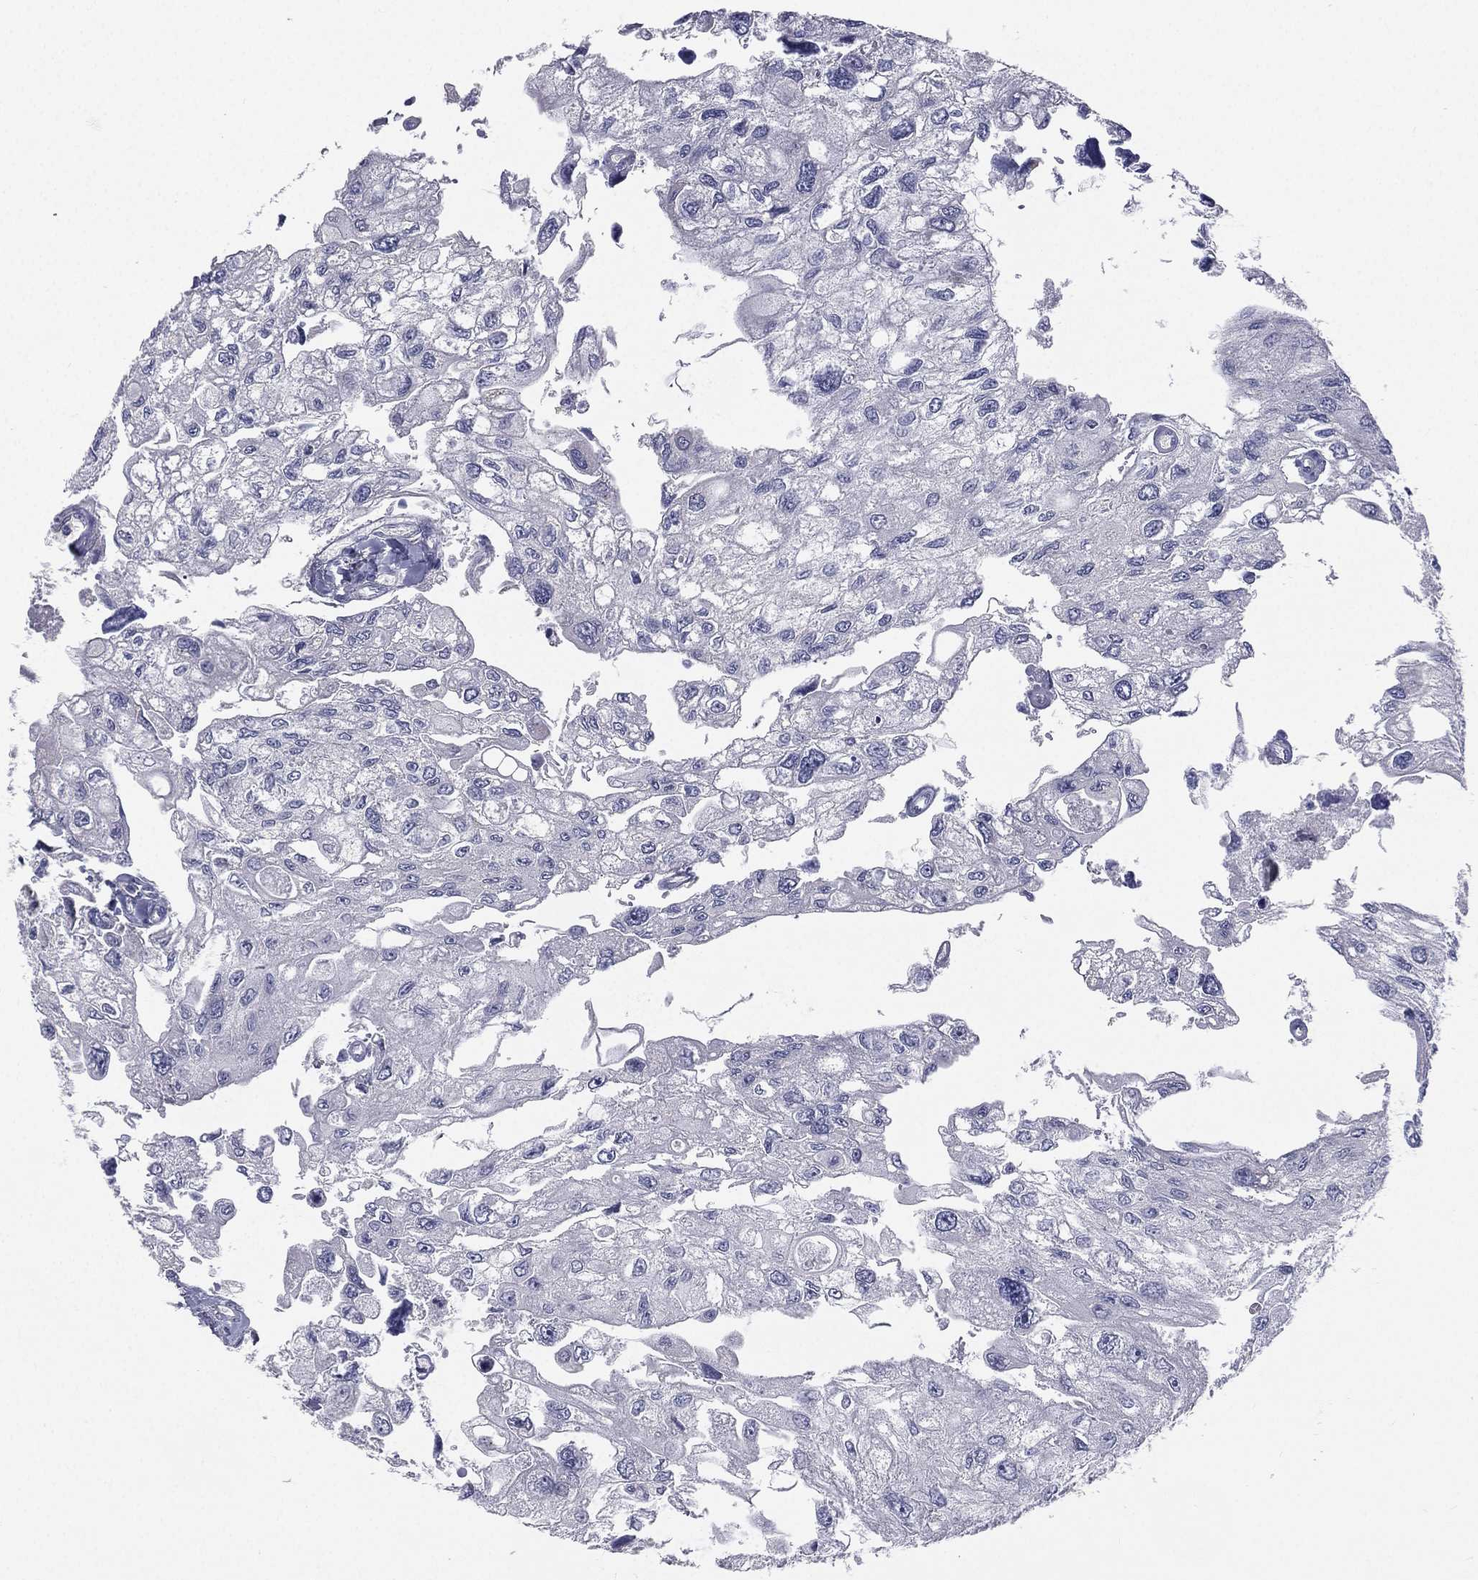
{"staining": {"intensity": "negative", "quantity": "none", "location": "none"}, "tissue": "urothelial cancer", "cell_type": "Tumor cells", "image_type": "cancer", "snomed": [{"axis": "morphology", "description": "Urothelial carcinoma, High grade"}, {"axis": "topography", "description": "Urinary bladder"}], "caption": "Immunohistochemistry (IHC) histopathology image of neoplastic tissue: human high-grade urothelial carcinoma stained with DAB (3,3'-diaminobenzidine) shows no significant protein expression in tumor cells.", "gene": "MUC13", "patient": {"sex": "male", "age": 59}}